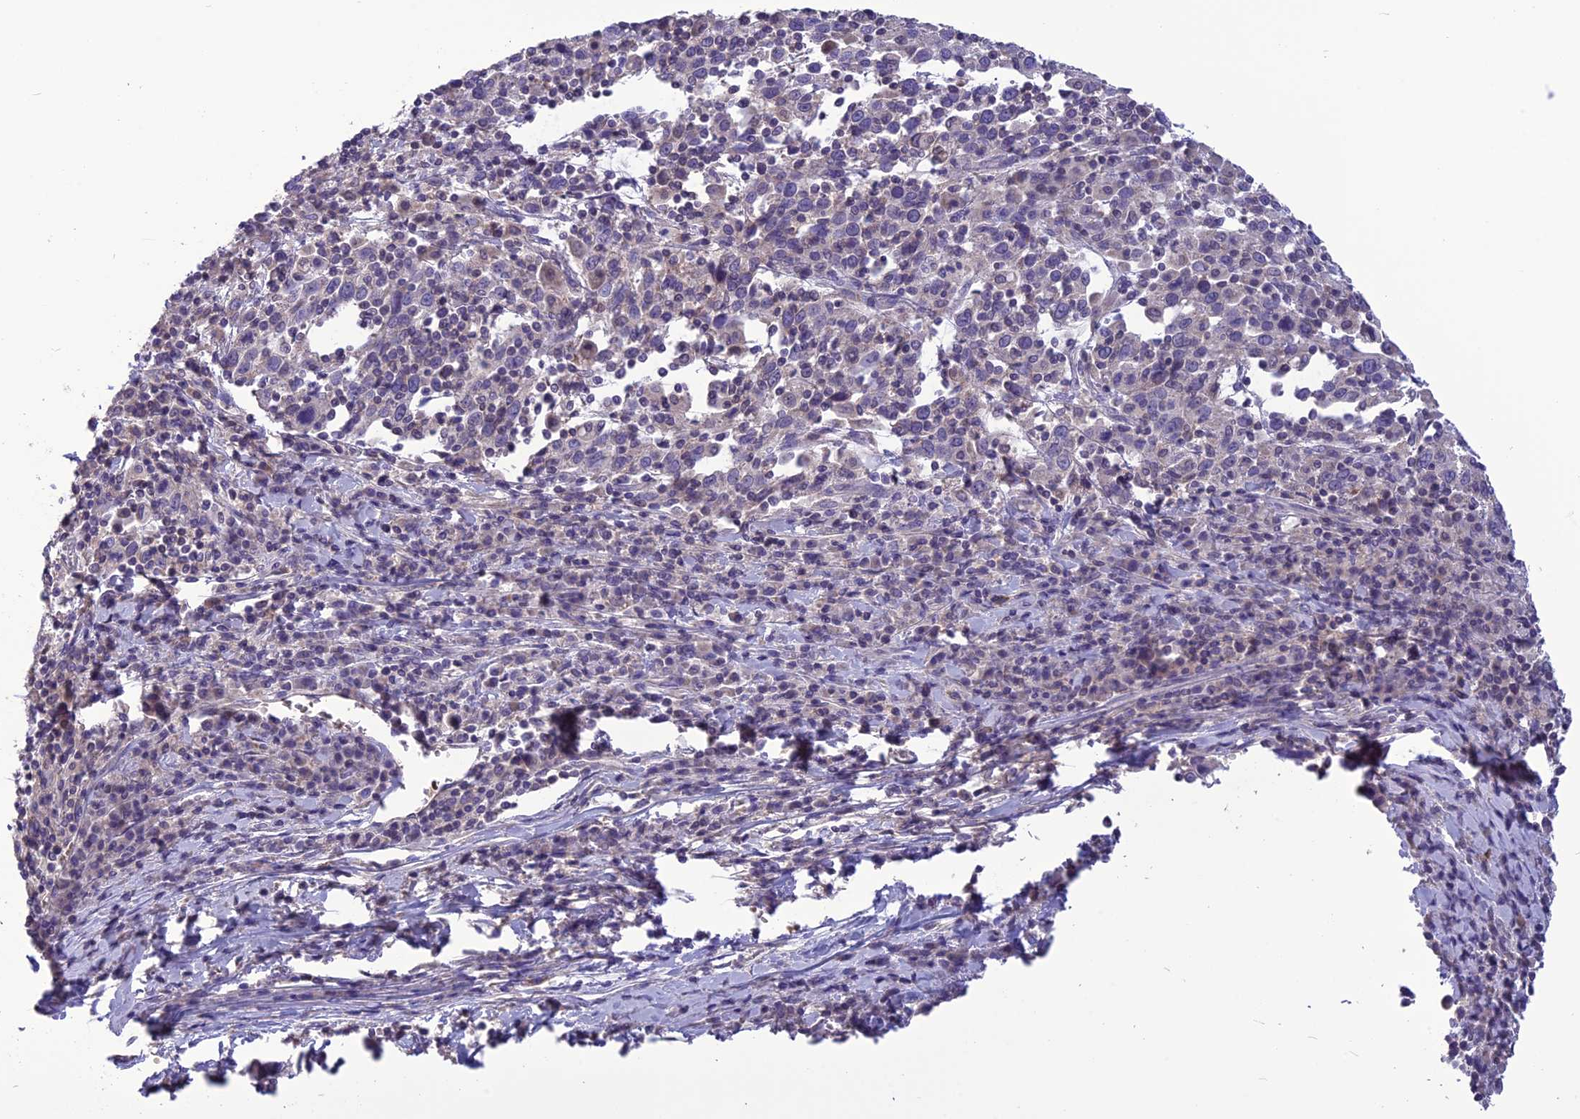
{"staining": {"intensity": "negative", "quantity": "none", "location": "none"}, "tissue": "cervical cancer", "cell_type": "Tumor cells", "image_type": "cancer", "snomed": [{"axis": "morphology", "description": "Squamous cell carcinoma, NOS"}, {"axis": "topography", "description": "Cervix"}], "caption": "The photomicrograph reveals no significant expression in tumor cells of squamous cell carcinoma (cervical).", "gene": "PSMF1", "patient": {"sex": "female", "age": 46}}